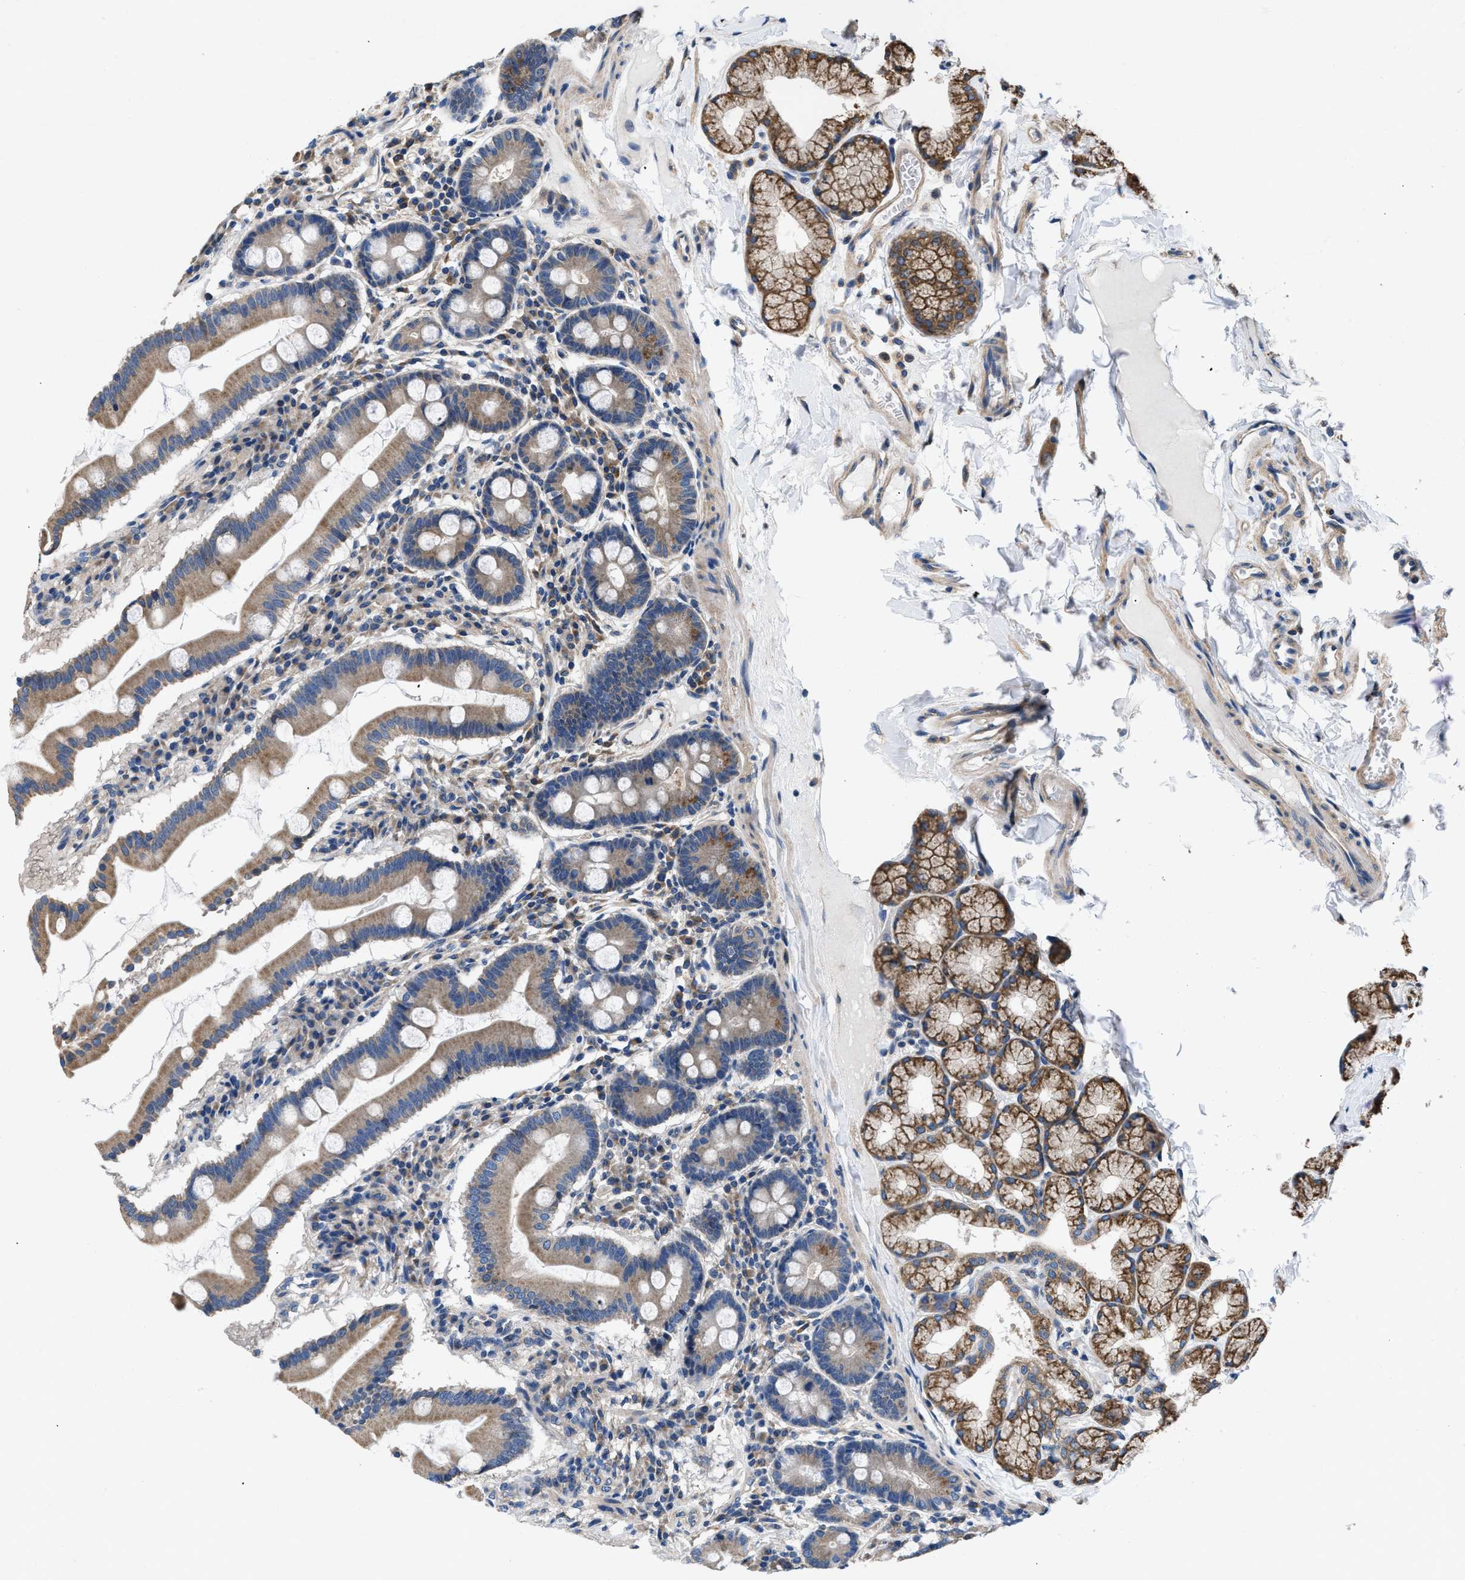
{"staining": {"intensity": "moderate", "quantity": ">75%", "location": "cytoplasmic/membranous"}, "tissue": "duodenum", "cell_type": "Glandular cells", "image_type": "normal", "snomed": [{"axis": "morphology", "description": "Normal tissue, NOS"}, {"axis": "topography", "description": "Duodenum"}], "caption": "A histopathology image of duodenum stained for a protein reveals moderate cytoplasmic/membranous brown staining in glandular cells. The staining was performed using DAB (3,3'-diaminobenzidine), with brown indicating positive protein expression. Nuclei are stained blue with hematoxylin.", "gene": "CEP128", "patient": {"sex": "male", "age": 50}}